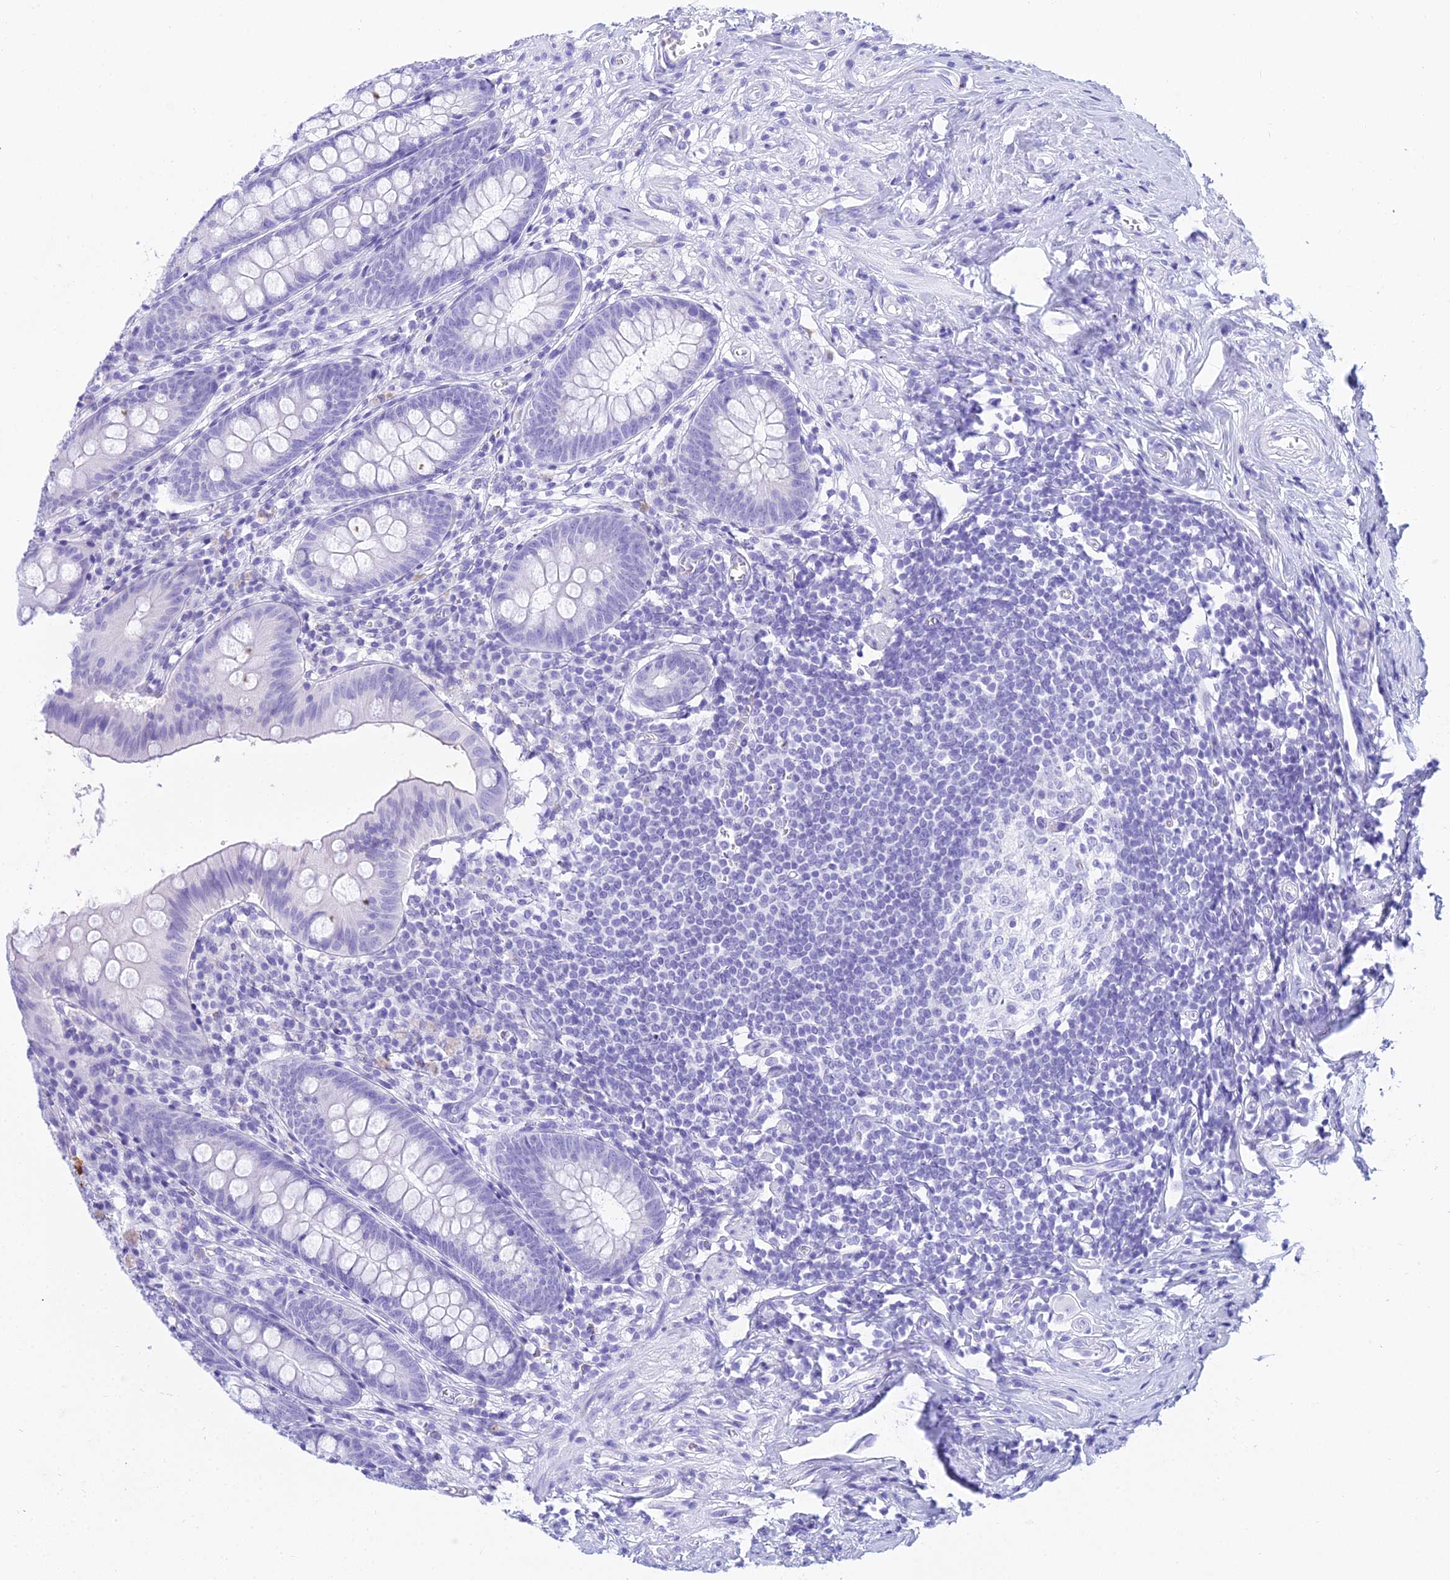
{"staining": {"intensity": "negative", "quantity": "none", "location": "none"}, "tissue": "appendix", "cell_type": "Glandular cells", "image_type": "normal", "snomed": [{"axis": "morphology", "description": "Normal tissue, NOS"}, {"axis": "topography", "description": "Appendix"}], "caption": "This is an immunohistochemistry photomicrograph of unremarkable appendix. There is no positivity in glandular cells.", "gene": "PATE4", "patient": {"sex": "female", "age": 51}}